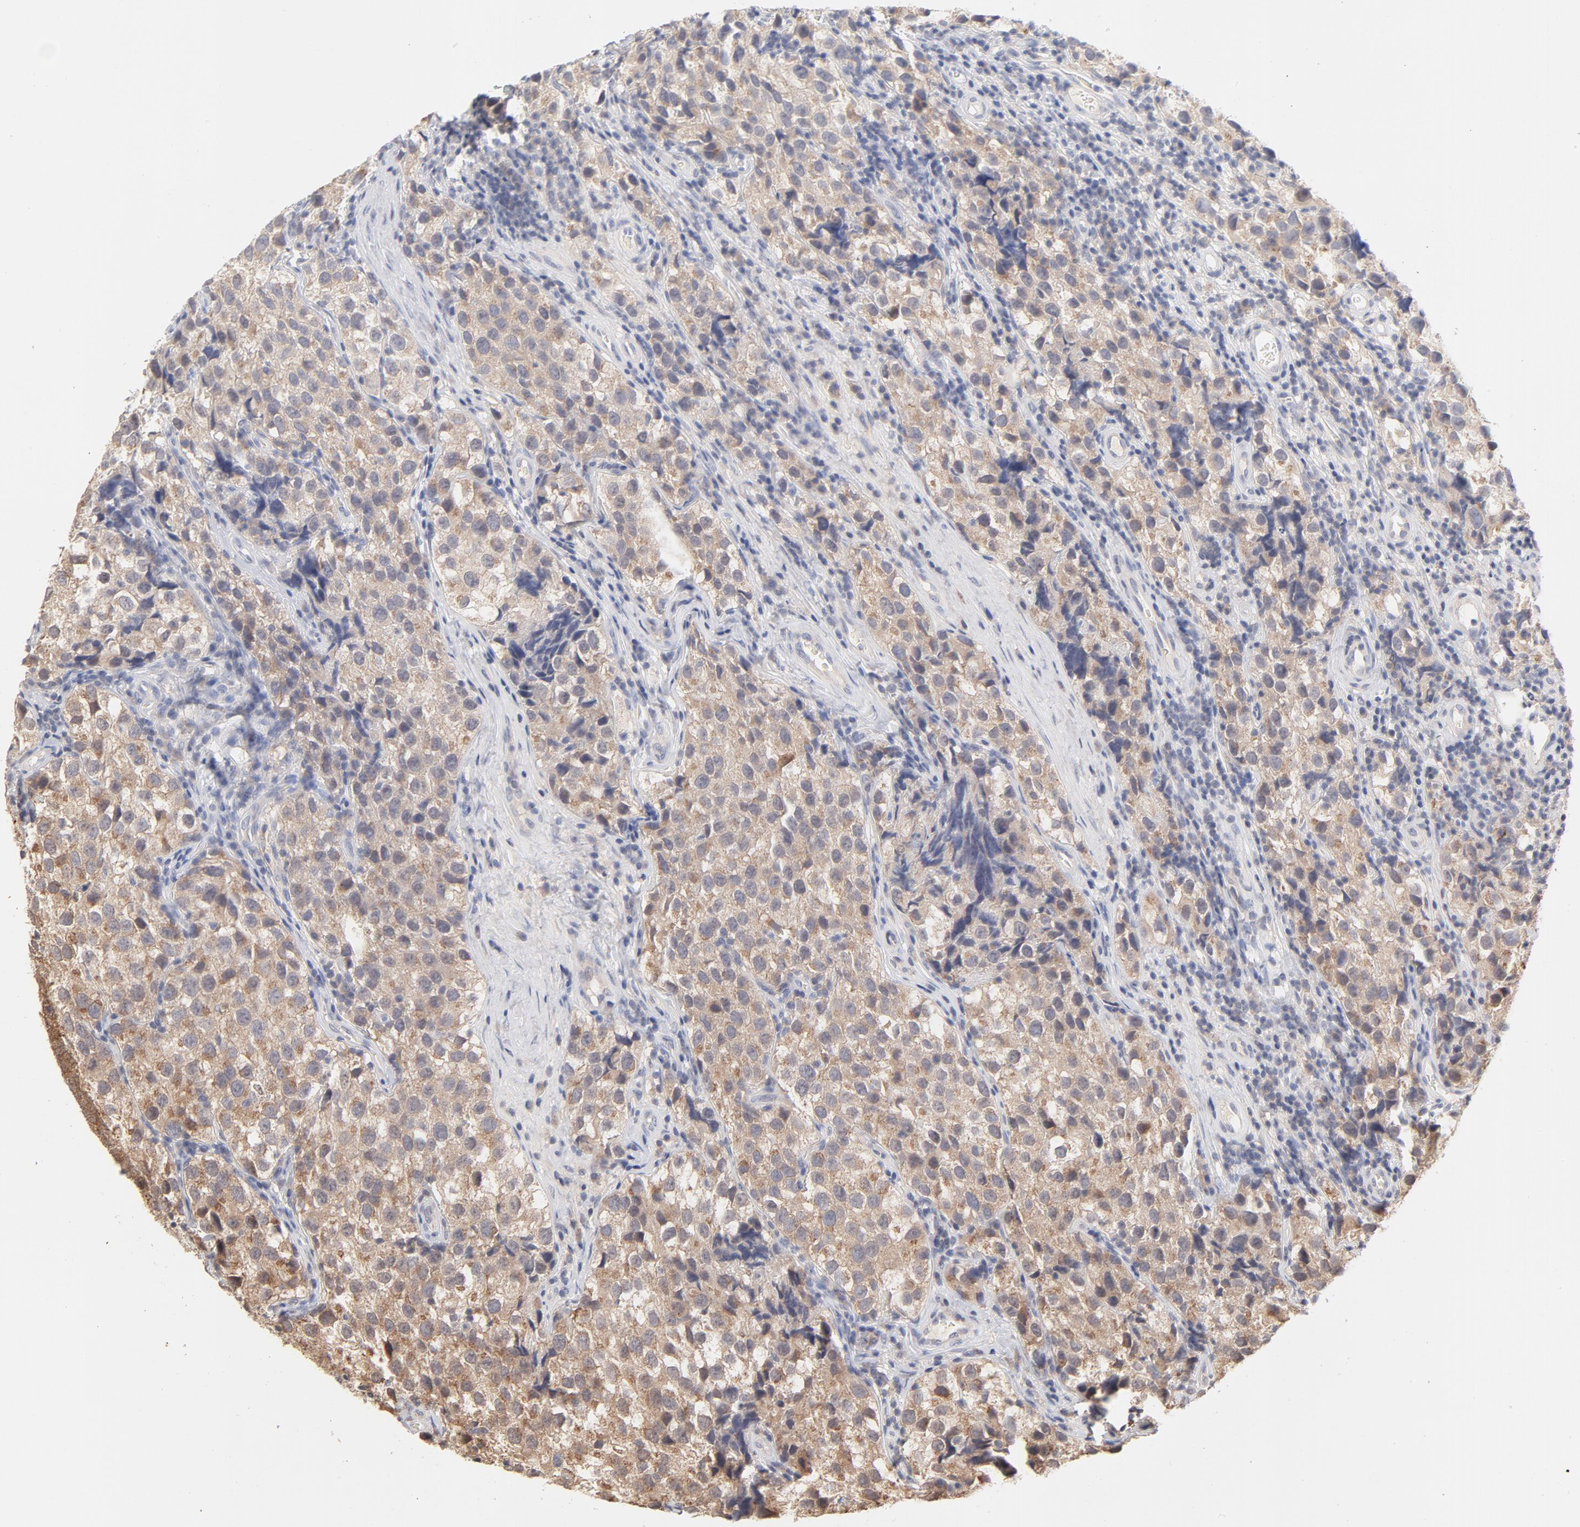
{"staining": {"intensity": "weak", "quantity": ">75%", "location": "cytoplasmic/membranous"}, "tissue": "testis cancer", "cell_type": "Tumor cells", "image_type": "cancer", "snomed": [{"axis": "morphology", "description": "Seminoma, NOS"}, {"axis": "topography", "description": "Testis"}], "caption": "Protein expression analysis of testis cancer demonstrates weak cytoplasmic/membranous staining in about >75% of tumor cells.", "gene": "SETD3", "patient": {"sex": "male", "age": 39}}